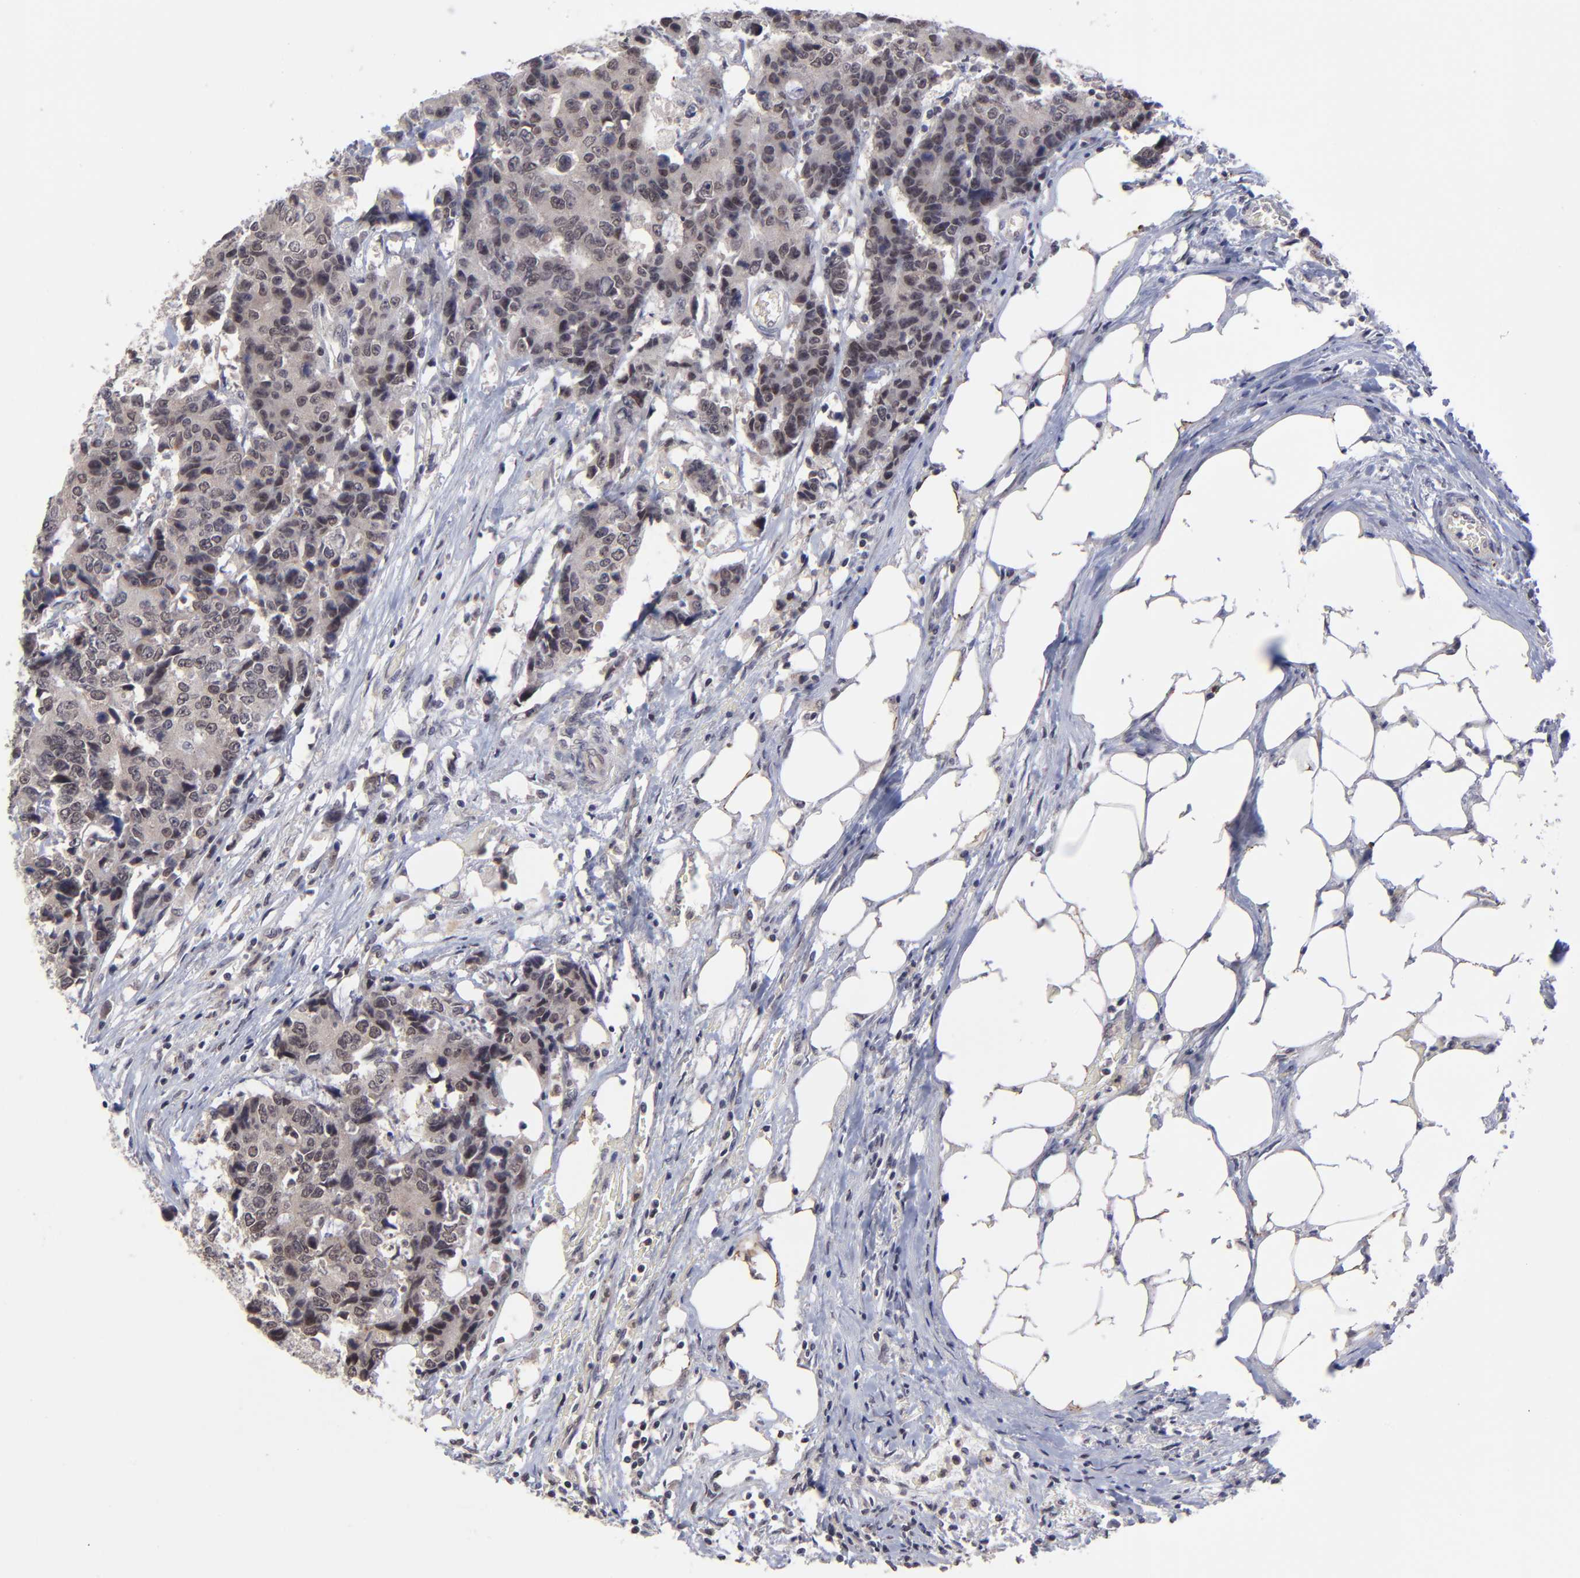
{"staining": {"intensity": "weak", "quantity": "25%-75%", "location": "cytoplasmic/membranous"}, "tissue": "colorectal cancer", "cell_type": "Tumor cells", "image_type": "cancer", "snomed": [{"axis": "morphology", "description": "Adenocarcinoma, NOS"}, {"axis": "topography", "description": "Colon"}], "caption": "About 25%-75% of tumor cells in human colorectal cancer show weak cytoplasmic/membranous protein staining as visualized by brown immunohistochemical staining.", "gene": "ZNF419", "patient": {"sex": "female", "age": 86}}